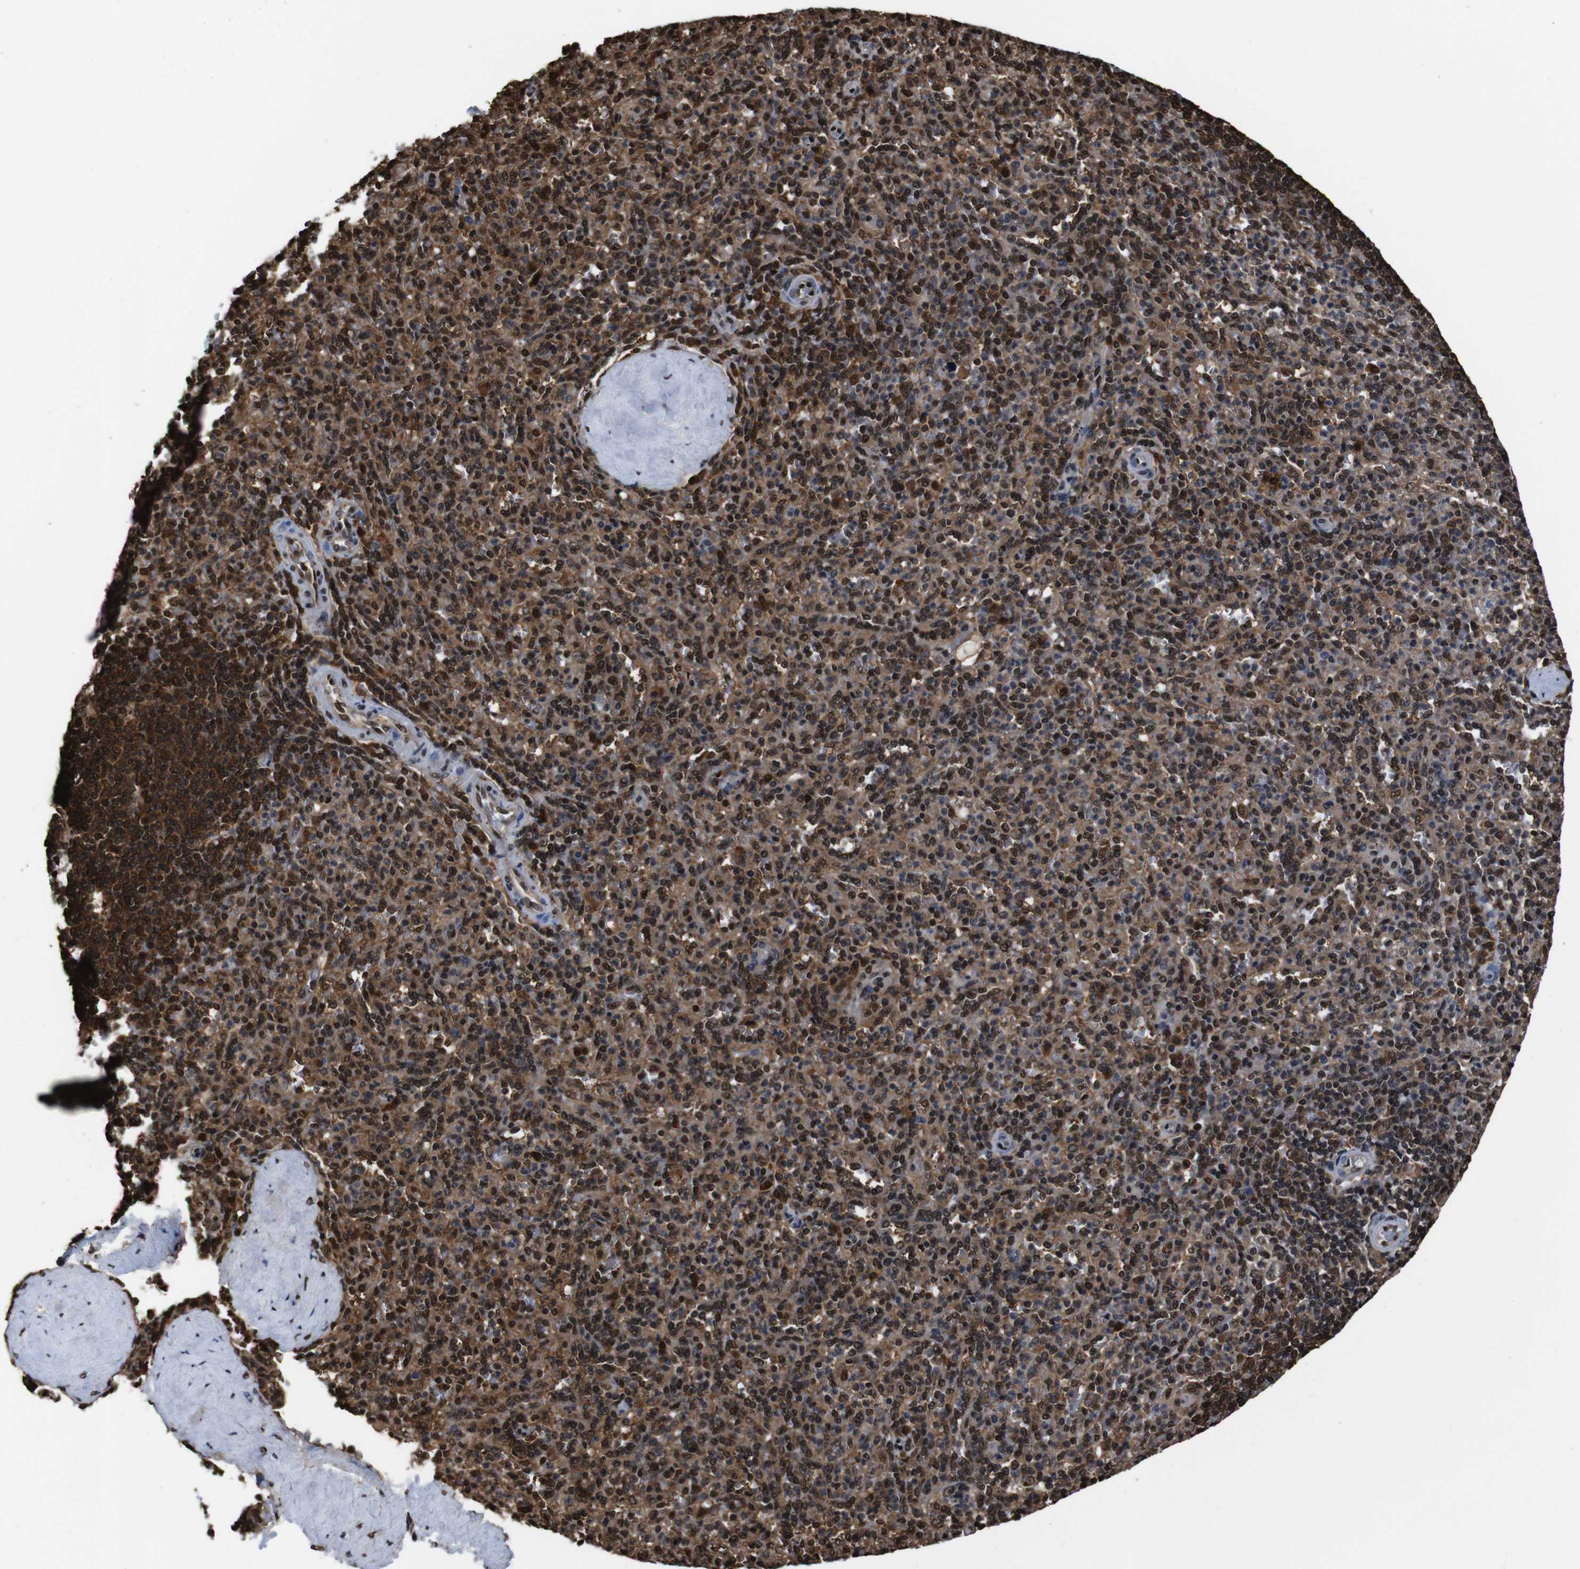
{"staining": {"intensity": "moderate", "quantity": "25%-75%", "location": "cytoplasmic/membranous,nuclear"}, "tissue": "spleen", "cell_type": "Cells in red pulp", "image_type": "normal", "snomed": [{"axis": "morphology", "description": "Normal tissue, NOS"}, {"axis": "topography", "description": "Spleen"}], "caption": "The histopathology image reveals immunohistochemical staining of normal spleen. There is moderate cytoplasmic/membranous,nuclear positivity is present in about 25%-75% of cells in red pulp. (DAB IHC with brightfield microscopy, high magnification).", "gene": "VCP", "patient": {"sex": "male", "age": 36}}